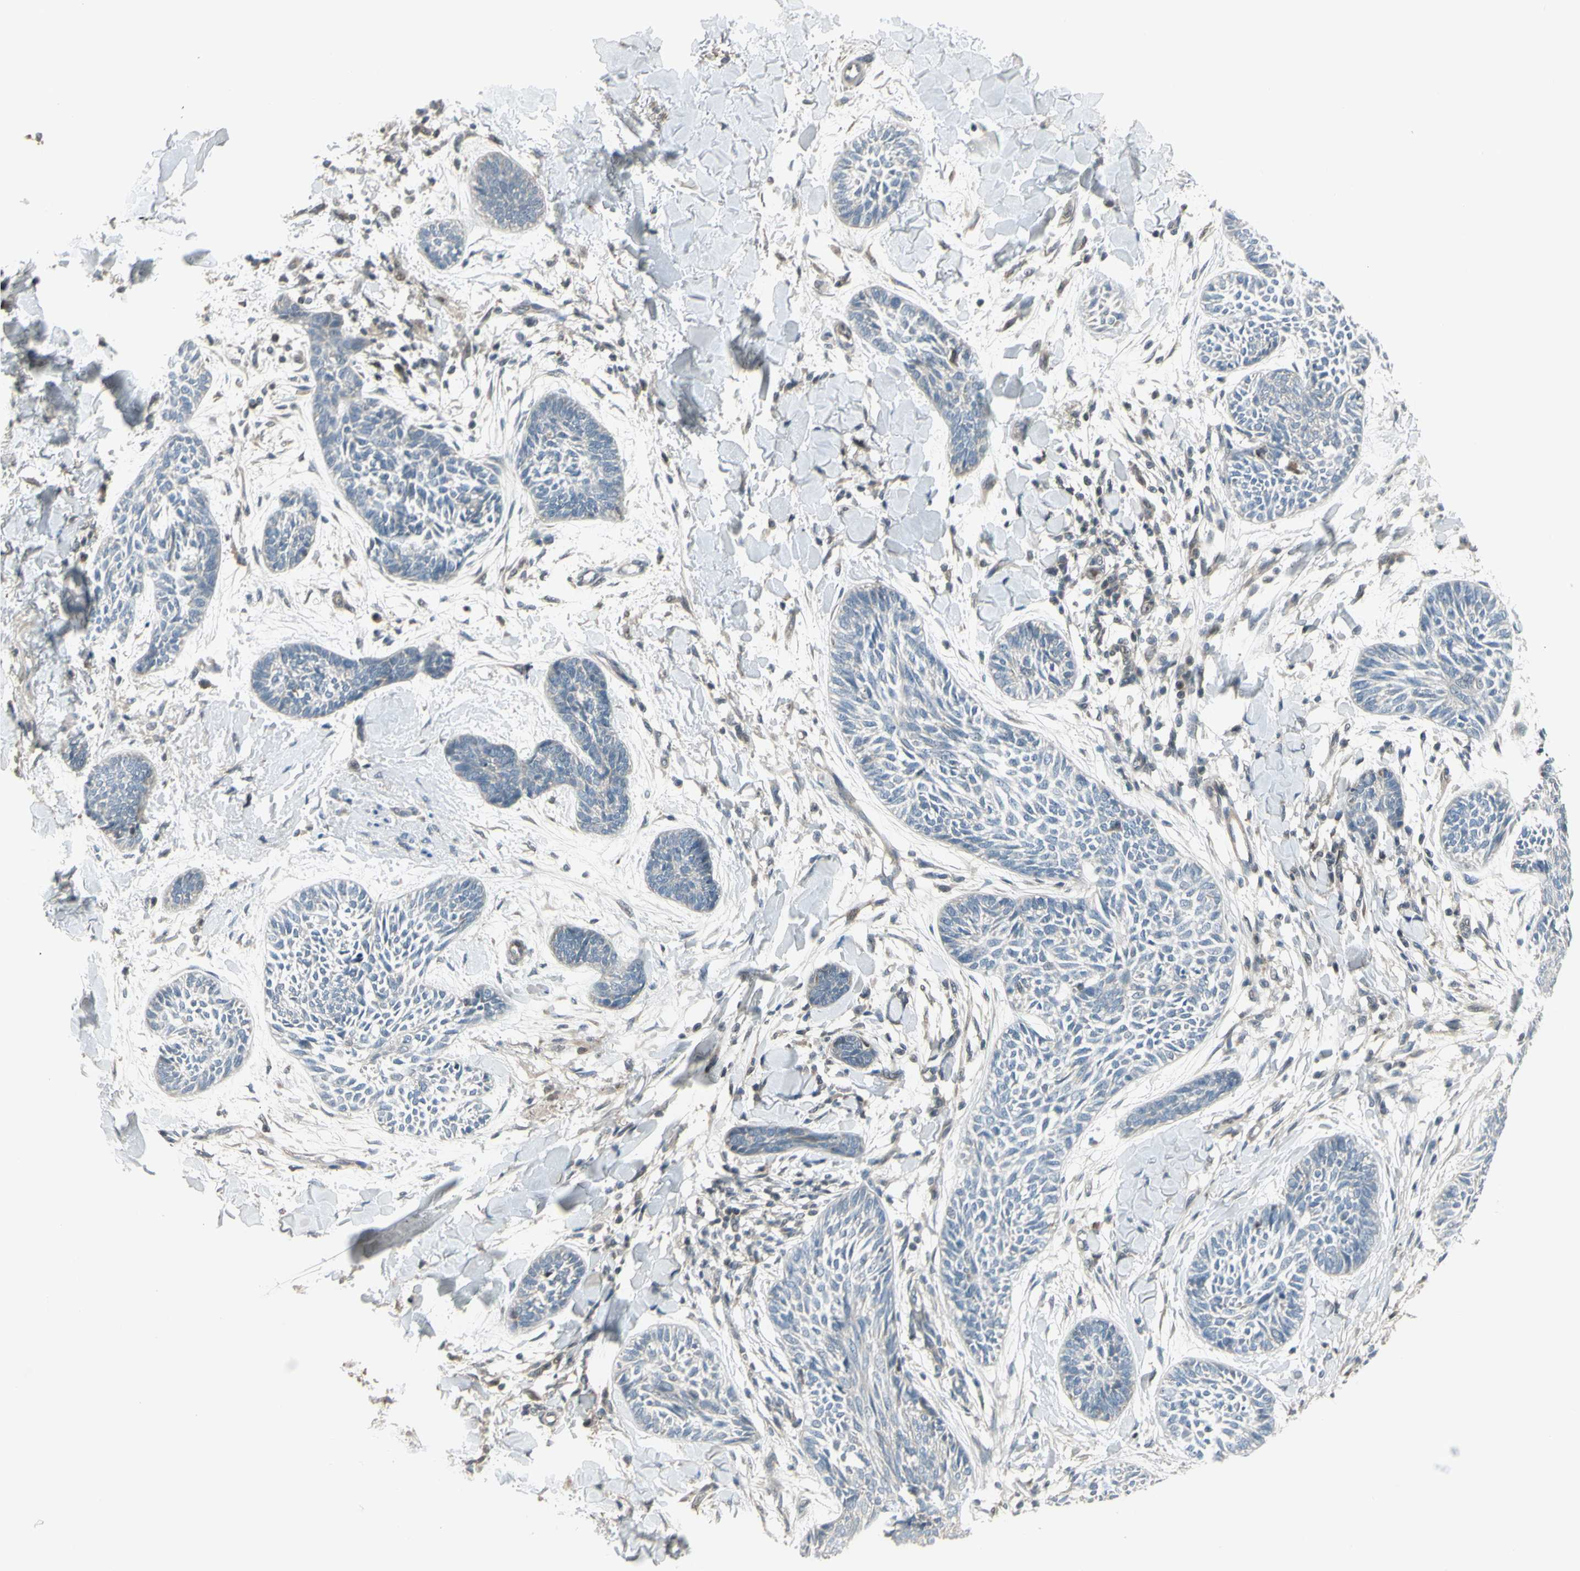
{"staining": {"intensity": "negative", "quantity": "none", "location": "none"}, "tissue": "skin cancer", "cell_type": "Tumor cells", "image_type": "cancer", "snomed": [{"axis": "morphology", "description": "Papilloma, NOS"}, {"axis": "morphology", "description": "Basal cell carcinoma"}, {"axis": "topography", "description": "Skin"}], "caption": "Immunohistochemistry (IHC) of papilloma (skin) shows no staining in tumor cells.", "gene": "OSTM1", "patient": {"sex": "male", "age": 87}}